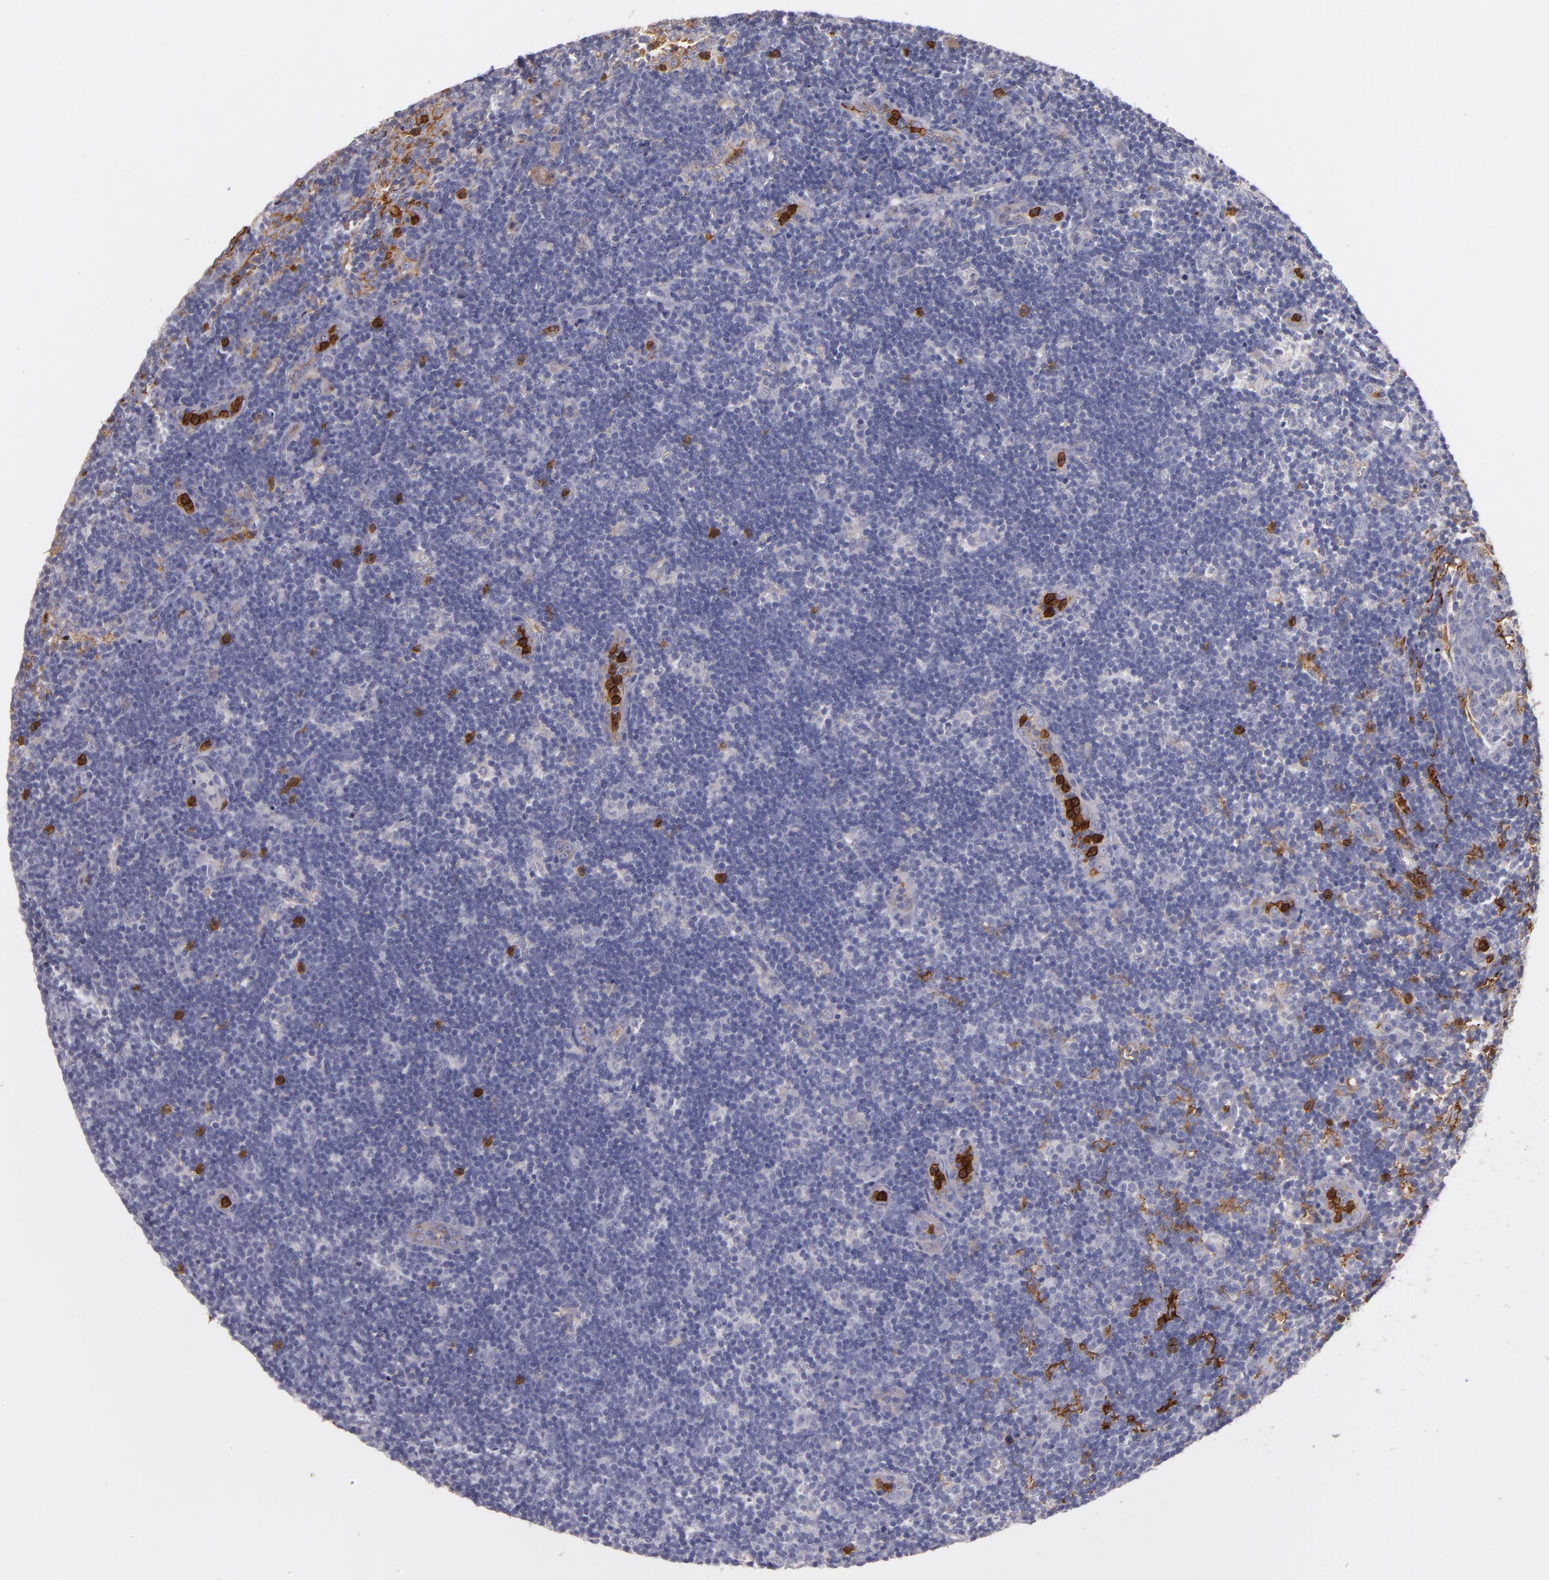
{"staining": {"intensity": "moderate", "quantity": "<25%", "location": "cytoplasmic/membranous"}, "tissue": "lymph node", "cell_type": "Non-germinal center cells", "image_type": "normal", "snomed": [{"axis": "morphology", "description": "Normal tissue, NOS"}, {"axis": "morphology", "description": "Inflammation, NOS"}, {"axis": "topography", "description": "Lymph node"}, {"axis": "topography", "description": "Salivary gland"}], "caption": "About <25% of non-germinal center cells in unremarkable human lymph node show moderate cytoplasmic/membranous protein expression as visualized by brown immunohistochemical staining.", "gene": "C5AR1", "patient": {"sex": "male", "age": 3}}